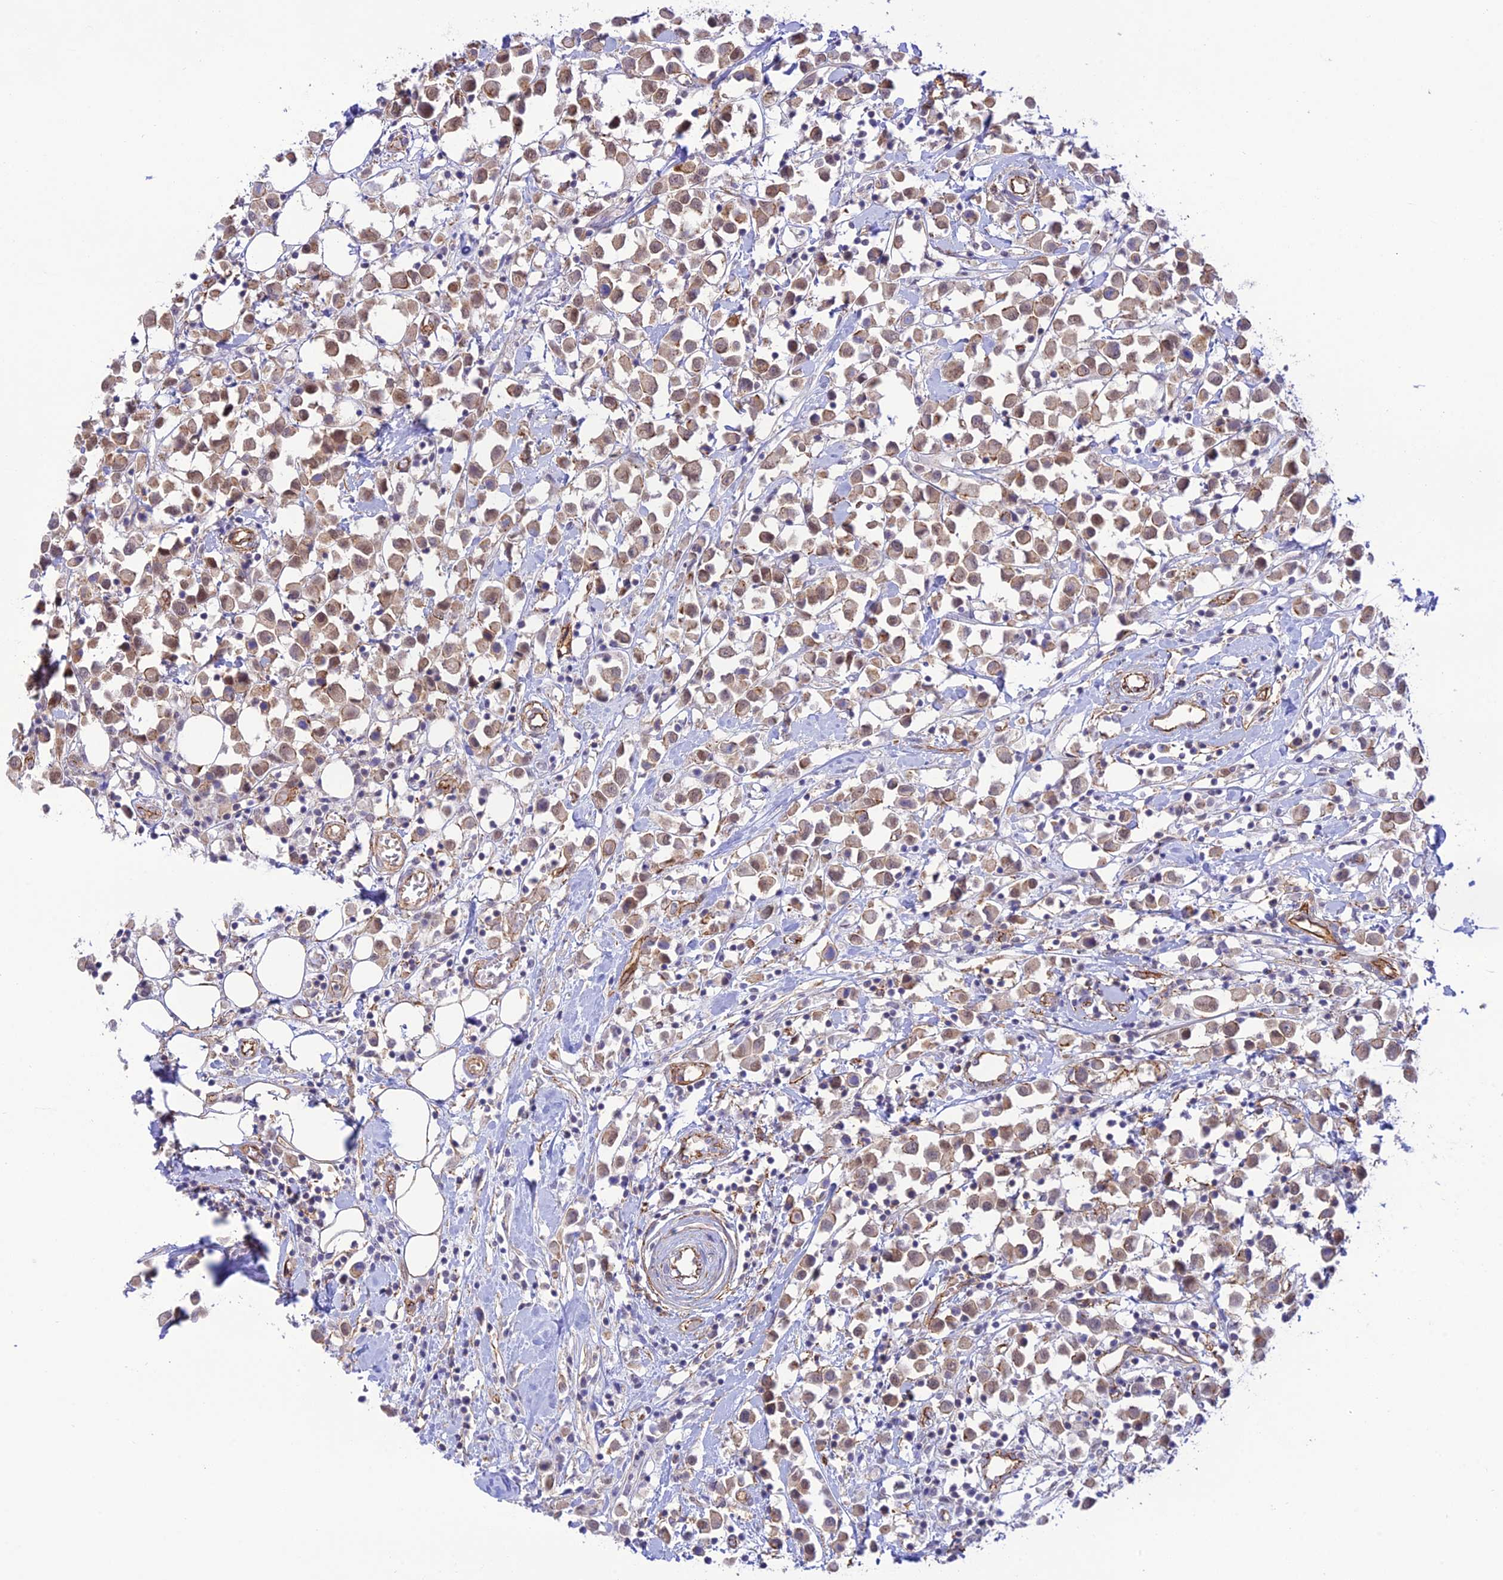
{"staining": {"intensity": "weak", "quantity": ">75%", "location": "cytoplasmic/membranous"}, "tissue": "breast cancer", "cell_type": "Tumor cells", "image_type": "cancer", "snomed": [{"axis": "morphology", "description": "Duct carcinoma"}, {"axis": "topography", "description": "Breast"}], "caption": "IHC histopathology image of neoplastic tissue: human breast cancer (invasive ductal carcinoma) stained using immunohistochemistry shows low levels of weak protein expression localized specifically in the cytoplasmic/membranous of tumor cells, appearing as a cytoplasmic/membranous brown color.", "gene": "YPEL5", "patient": {"sex": "female", "age": 61}}